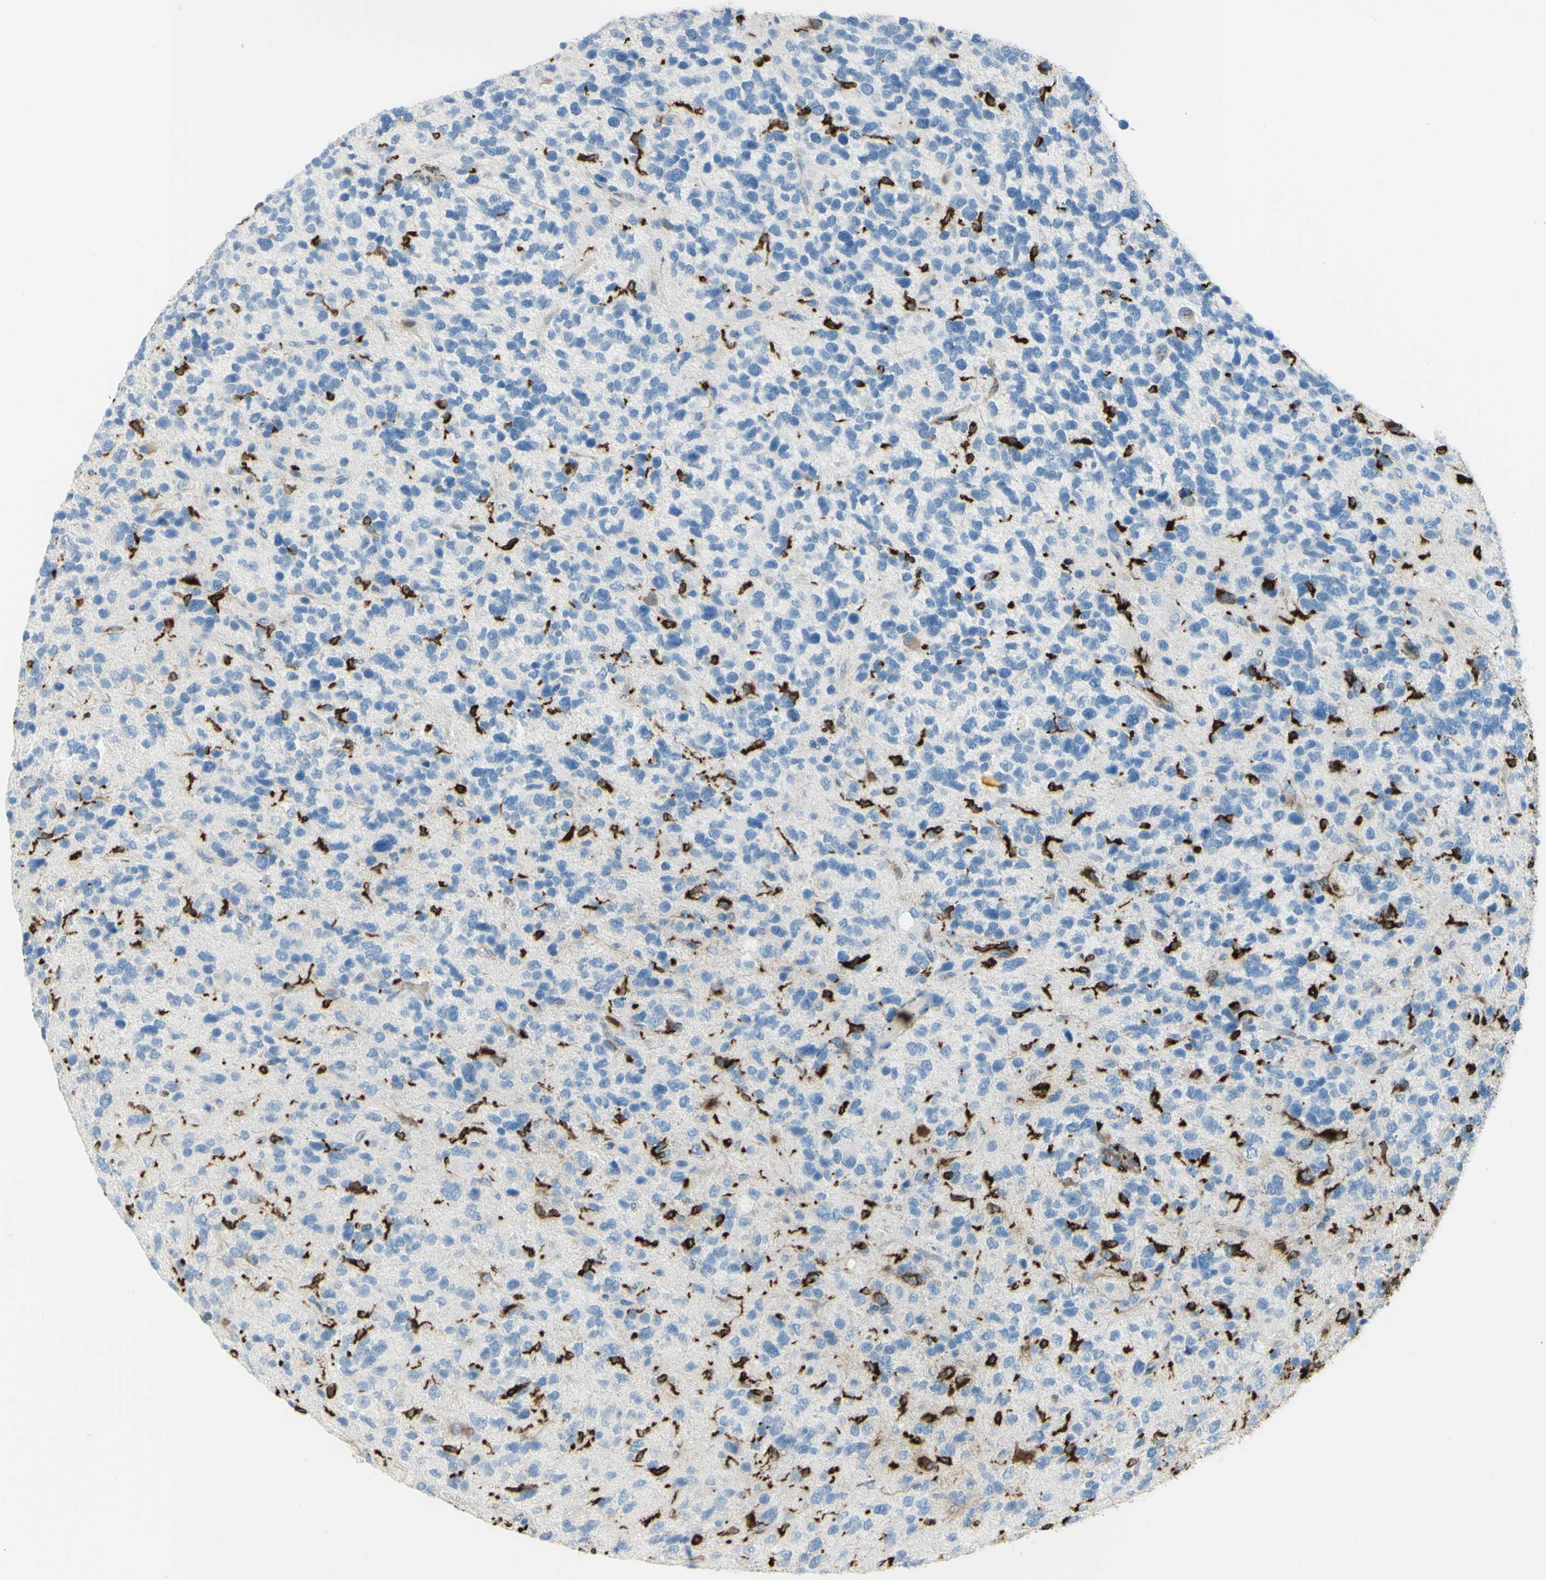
{"staining": {"intensity": "negative", "quantity": "none", "location": "none"}, "tissue": "glioma", "cell_type": "Tumor cells", "image_type": "cancer", "snomed": [{"axis": "morphology", "description": "Glioma, malignant, High grade"}, {"axis": "topography", "description": "Brain"}], "caption": "Immunohistochemistry of human glioma shows no staining in tumor cells. (DAB IHC with hematoxylin counter stain).", "gene": "CD74", "patient": {"sex": "female", "age": 58}}